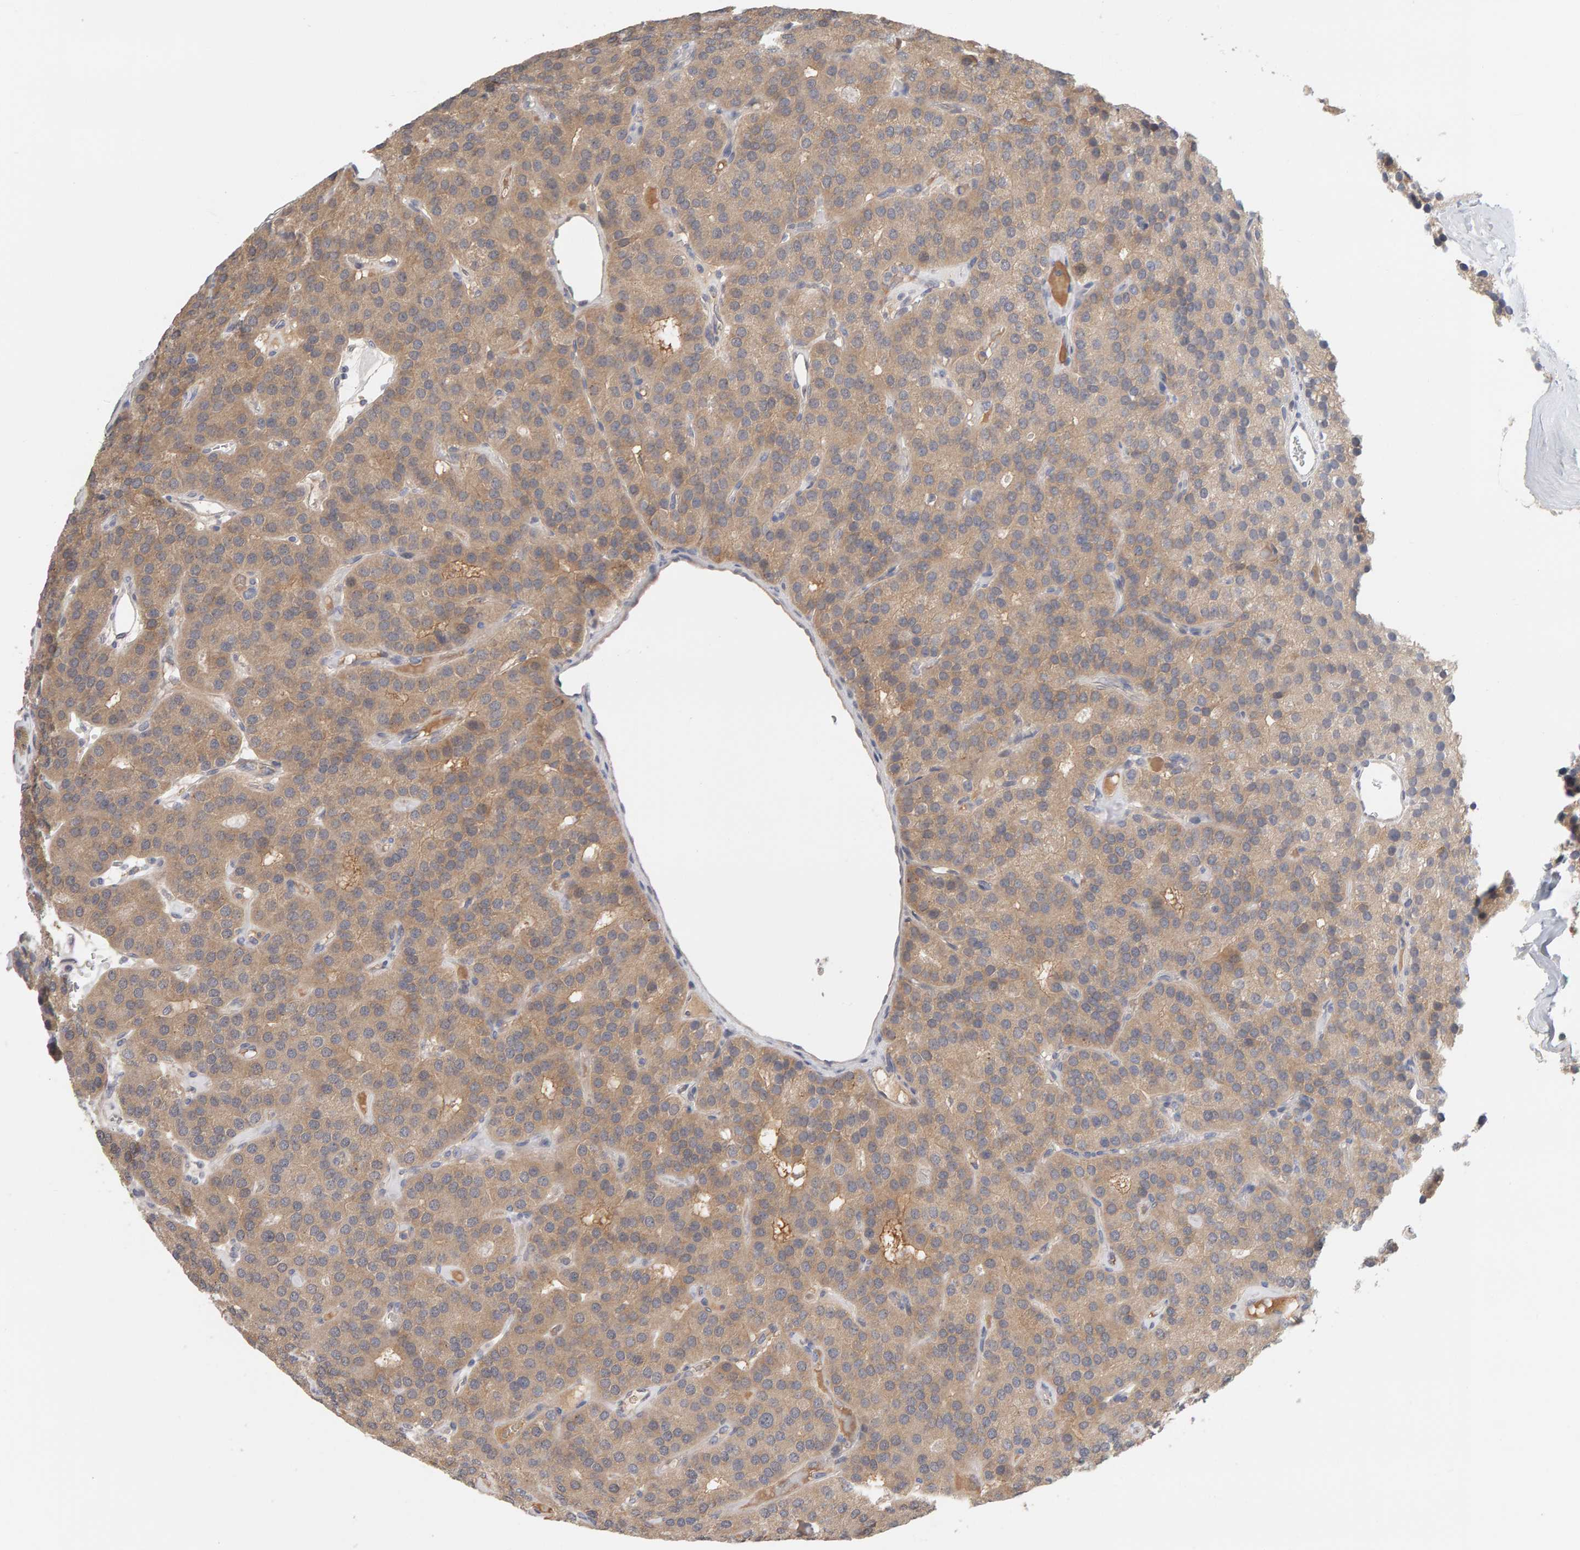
{"staining": {"intensity": "weak", "quantity": "25%-75%", "location": "cytoplasmic/membranous"}, "tissue": "parathyroid gland", "cell_type": "Glandular cells", "image_type": "normal", "snomed": [{"axis": "morphology", "description": "Normal tissue, NOS"}, {"axis": "morphology", "description": "Adenoma, NOS"}, {"axis": "topography", "description": "Parathyroid gland"}], "caption": "Immunohistochemical staining of unremarkable parathyroid gland reveals 25%-75% levels of weak cytoplasmic/membranous protein positivity in approximately 25%-75% of glandular cells. The protein is stained brown, and the nuclei are stained in blue (DAB (3,3'-diaminobenzidine) IHC with brightfield microscopy, high magnification).", "gene": "GFUS", "patient": {"sex": "female", "age": 86}}